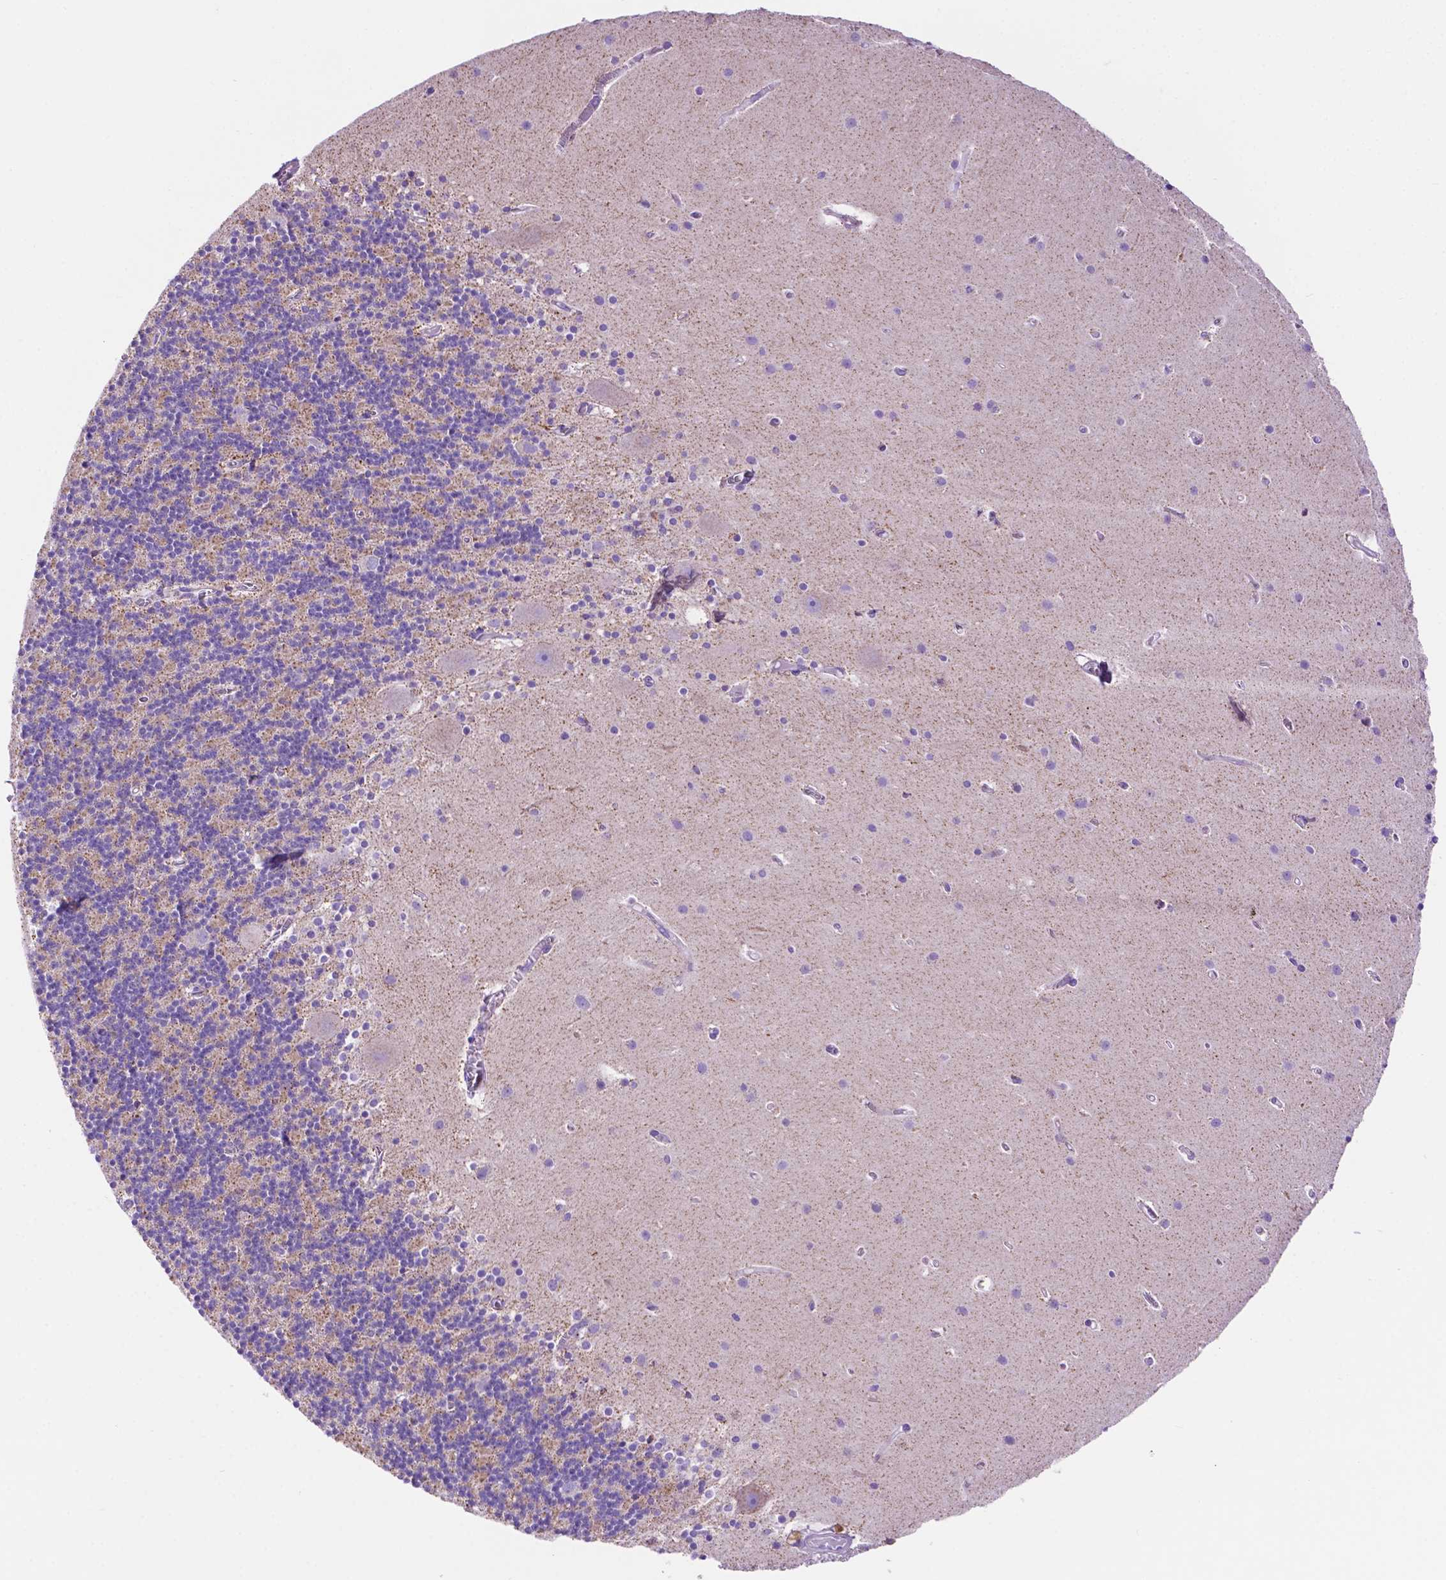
{"staining": {"intensity": "negative", "quantity": "none", "location": "none"}, "tissue": "cerebellum", "cell_type": "Cells in granular layer", "image_type": "normal", "snomed": [{"axis": "morphology", "description": "Normal tissue, NOS"}, {"axis": "topography", "description": "Cerebellum"}], "caption": "Protein analysis of normal cerebellum demonstrates no significant positivity in cells in granular layer. The staining is performed using DAB (3,3'-diaminobenzidine) brown chromogen with nuclei counter-stained in using hematoxylin.", "gene": "GDPD5", "patient": {"sex": "male", "age": 70}}